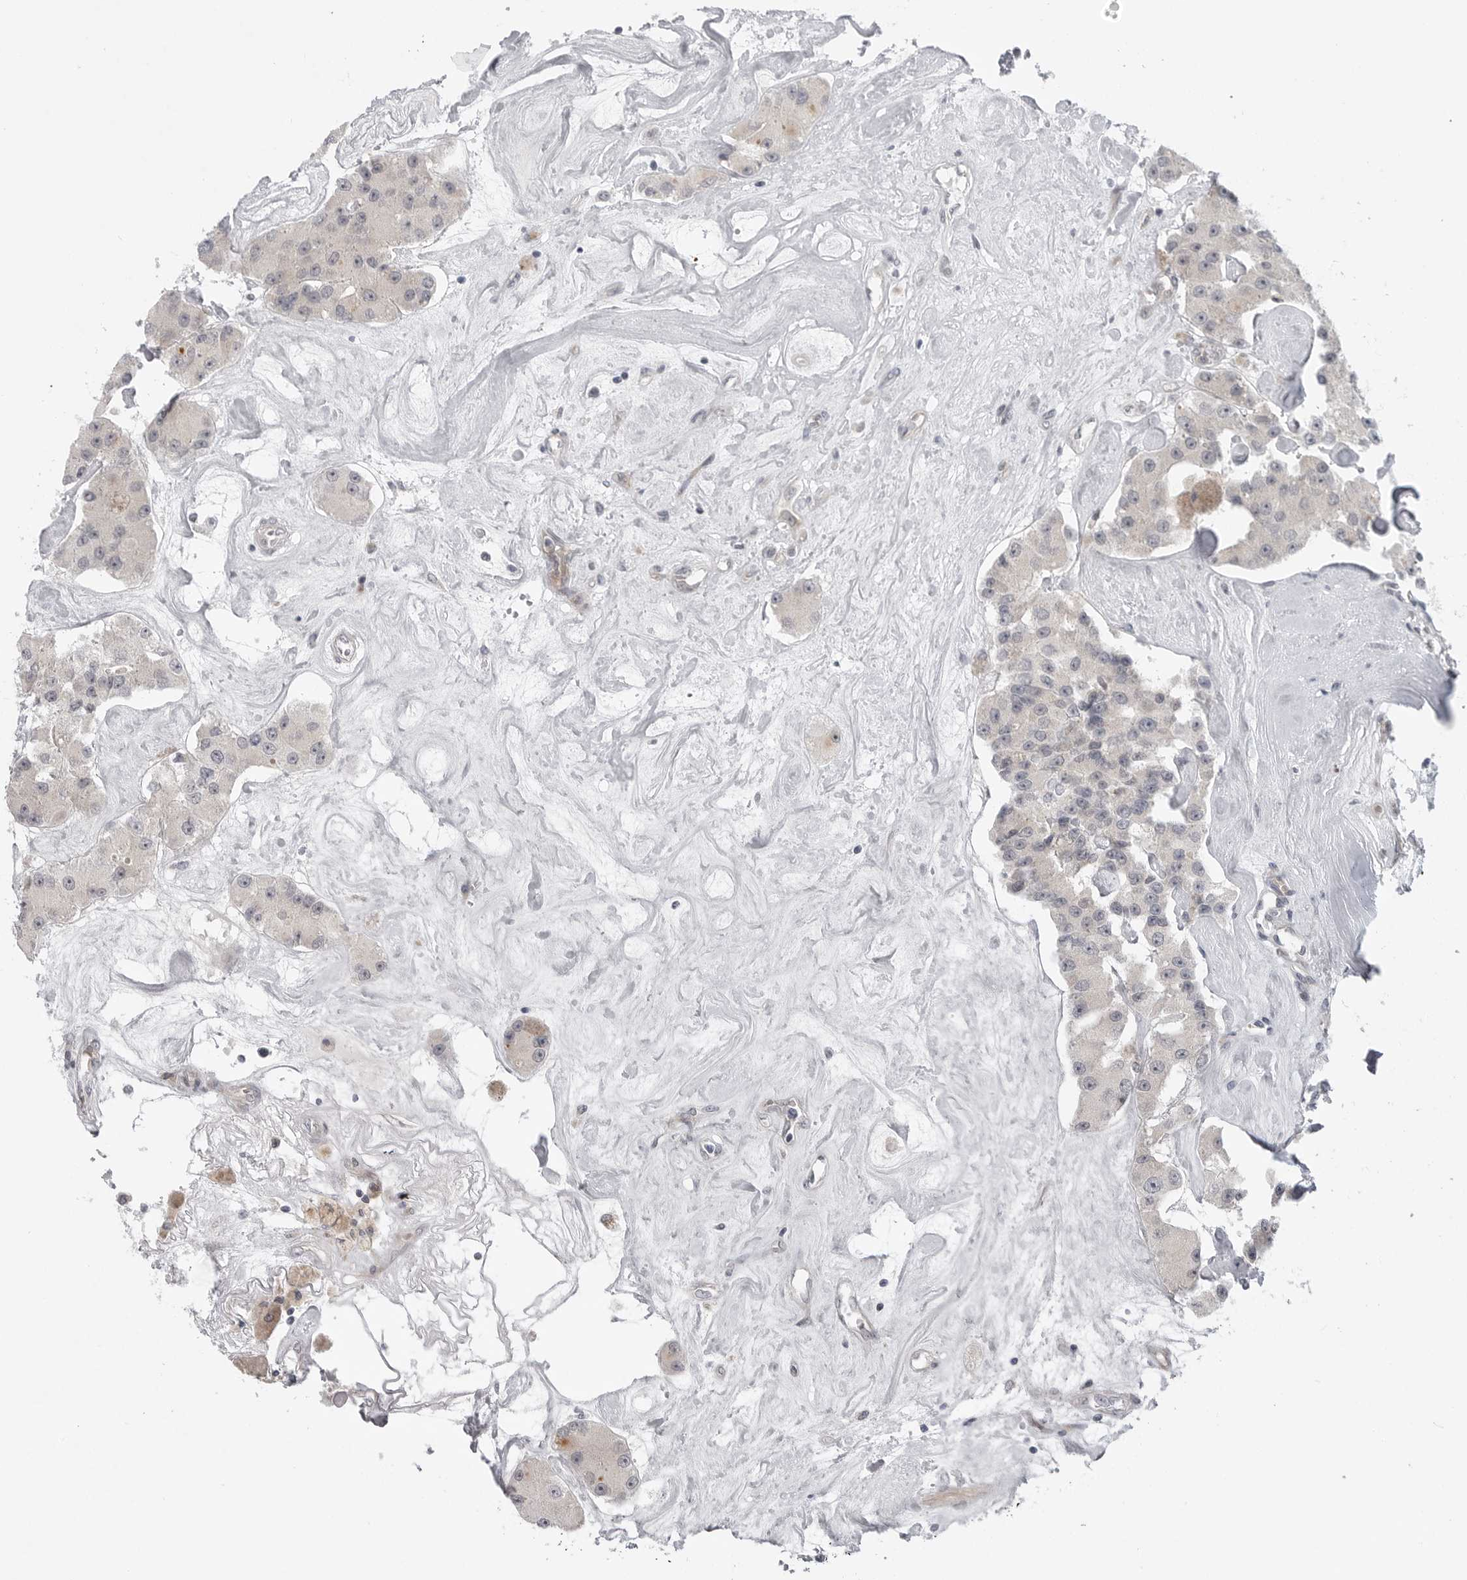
{"staining": {"intensity": "negative", "quantity": "none", "location": "none"}, "tissue": "carcinoid", "cell_type": "Tumor cells", "image_type": "cancer", "snomed": [{"axis": "morphology", "description": "Carcinoid, malignant, NOS"}, {"axis": "topography", "description": "Pancreas"}], "caption": "A histopathology image of human carcinoid is negative for staining in tumor cells.", "gene": "LRRC45", "patient": {"sex": "male", "age": 41}}